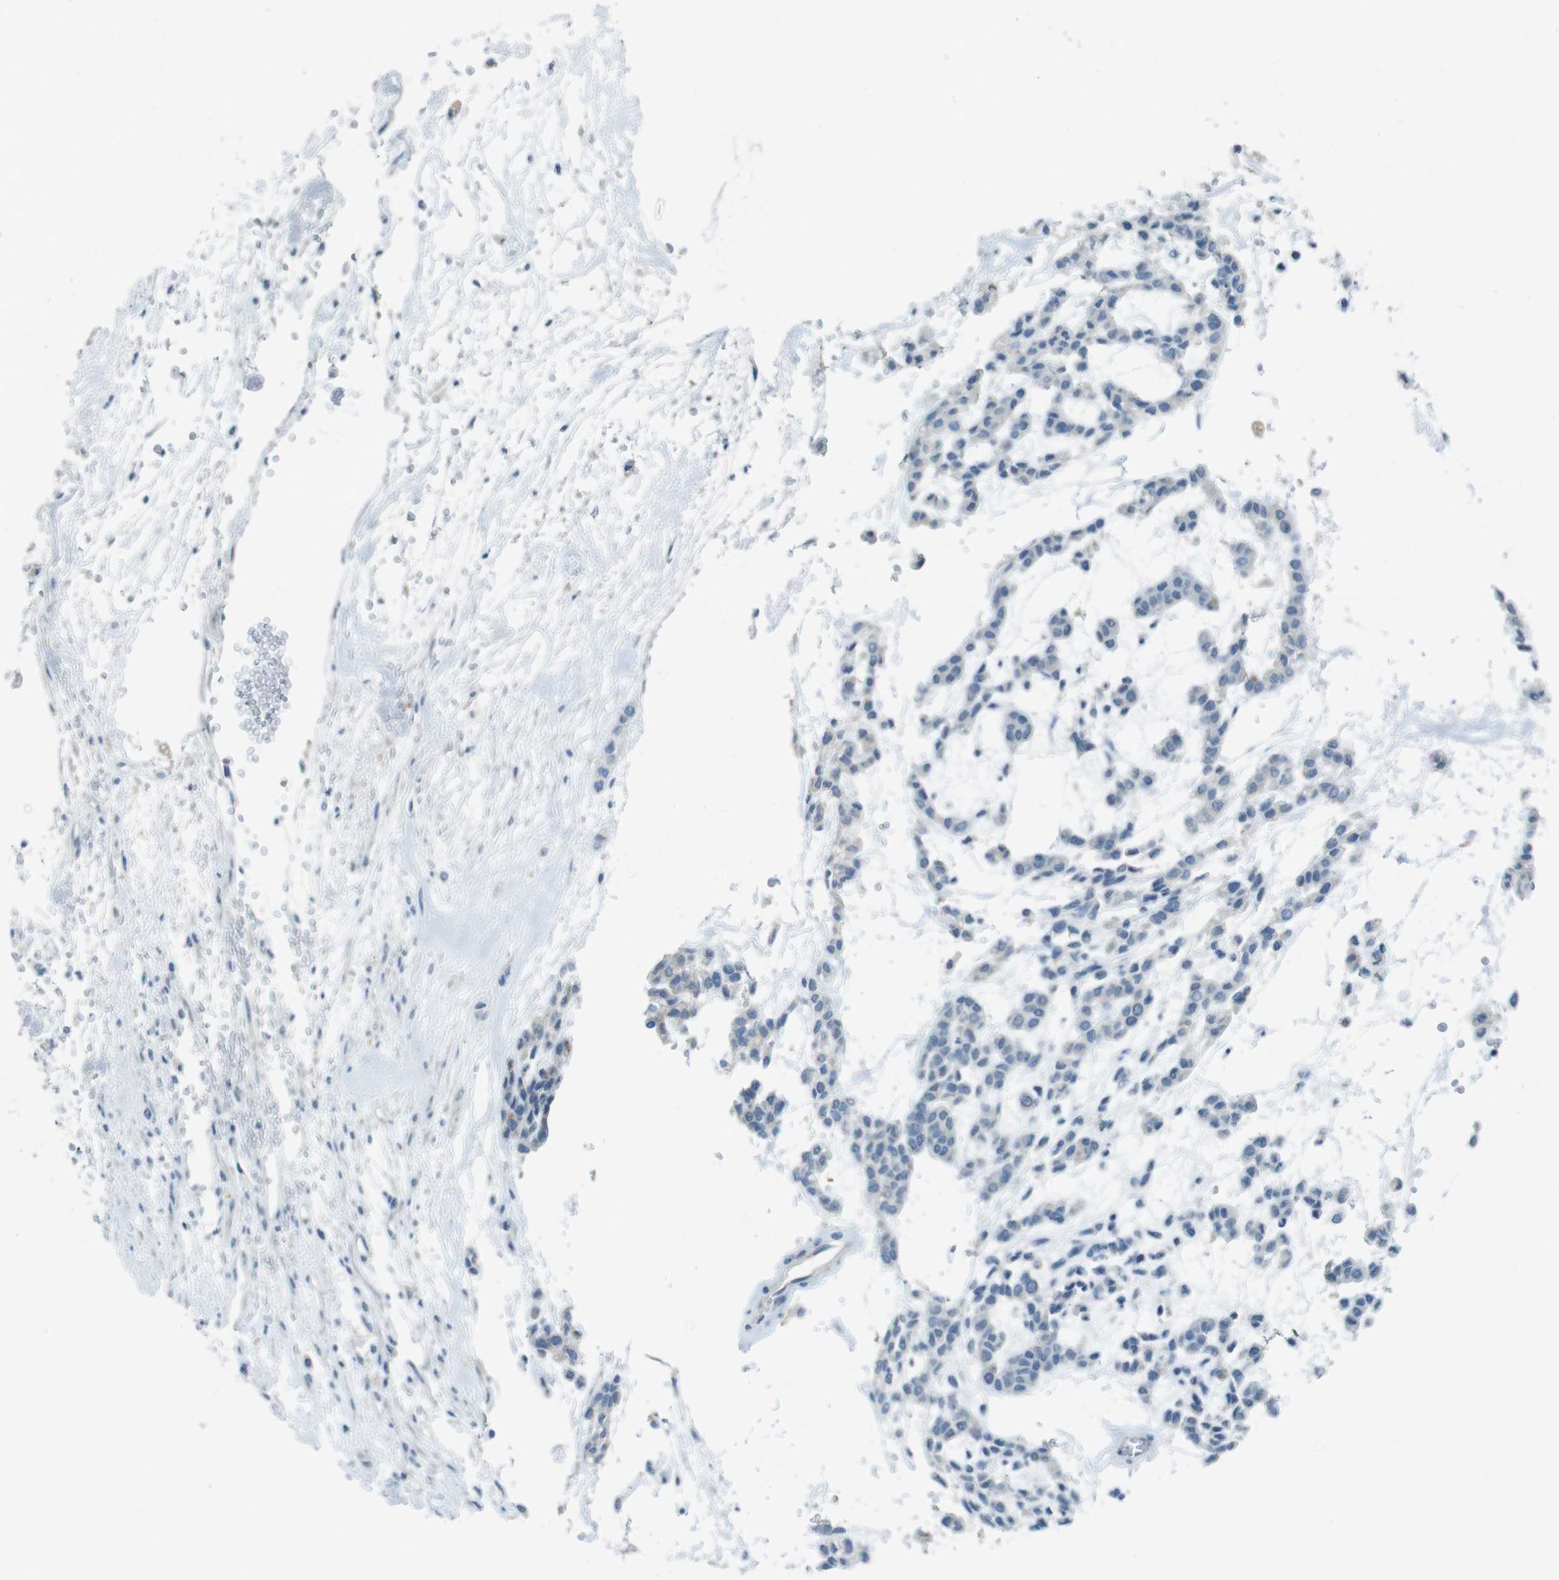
{"staining": {"intensity": "negative", "quantity": "none", "location": "none"}, "tissue": "head and neck cancer", "cell_type": "Tumor cells", "image_type": "cancer", "snomed": [{"axis": "morphology", "description": "Adenocarcinoma, NOS"}, {"axis": "morphology", "description": "Adenoma, NOS"}, {"axis": "topography", "description": "Head-Neck"}], "caption": "Protein analysis of head and neck cancer (adenocarcinoma) exhibits no significant positivity in tumor cells.", "gene": "ENTPD7", "patient": {"sex": "female", "age": 55}}